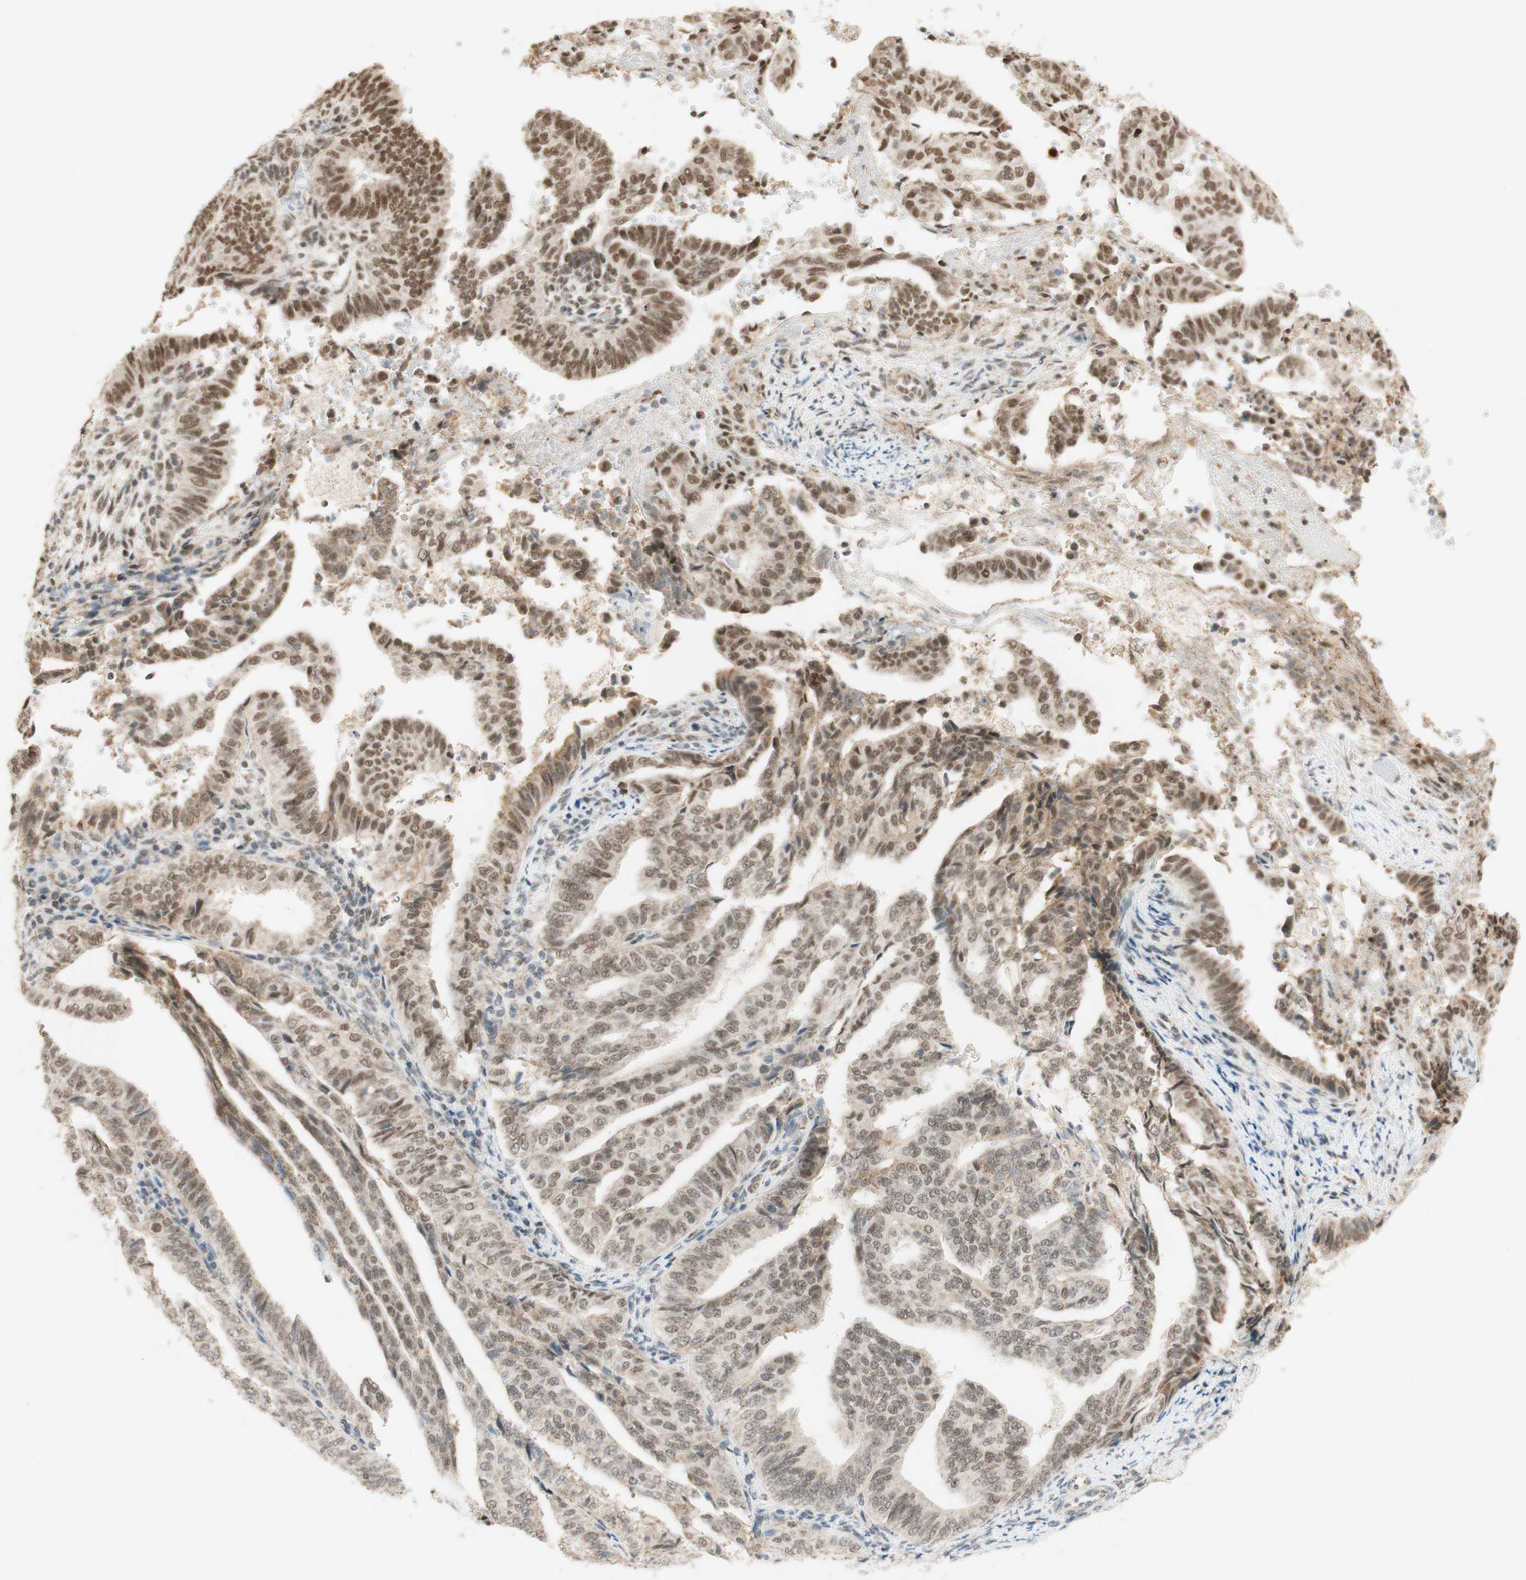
{"staining": {"intensity": "moderate", "quantity": "25%-75%", "location": "cytoplasmic/membranous,nuclear"}, "tissue": "endometrial cancer", "cell_type": "Tumor cells", "image_type": "cancer", "snomed": [{"axis": "morphology", "description": "Adenocarcinoma, NOS"}, {"axis": "topography", "description": "Endometrium"}], "caption": "Endometrial adenocarcinoma stained with a protein marker reveals moderate staining in tumor cells.", "gene": "ZNF782", "patient": {"sex": "female", "age": 58}}